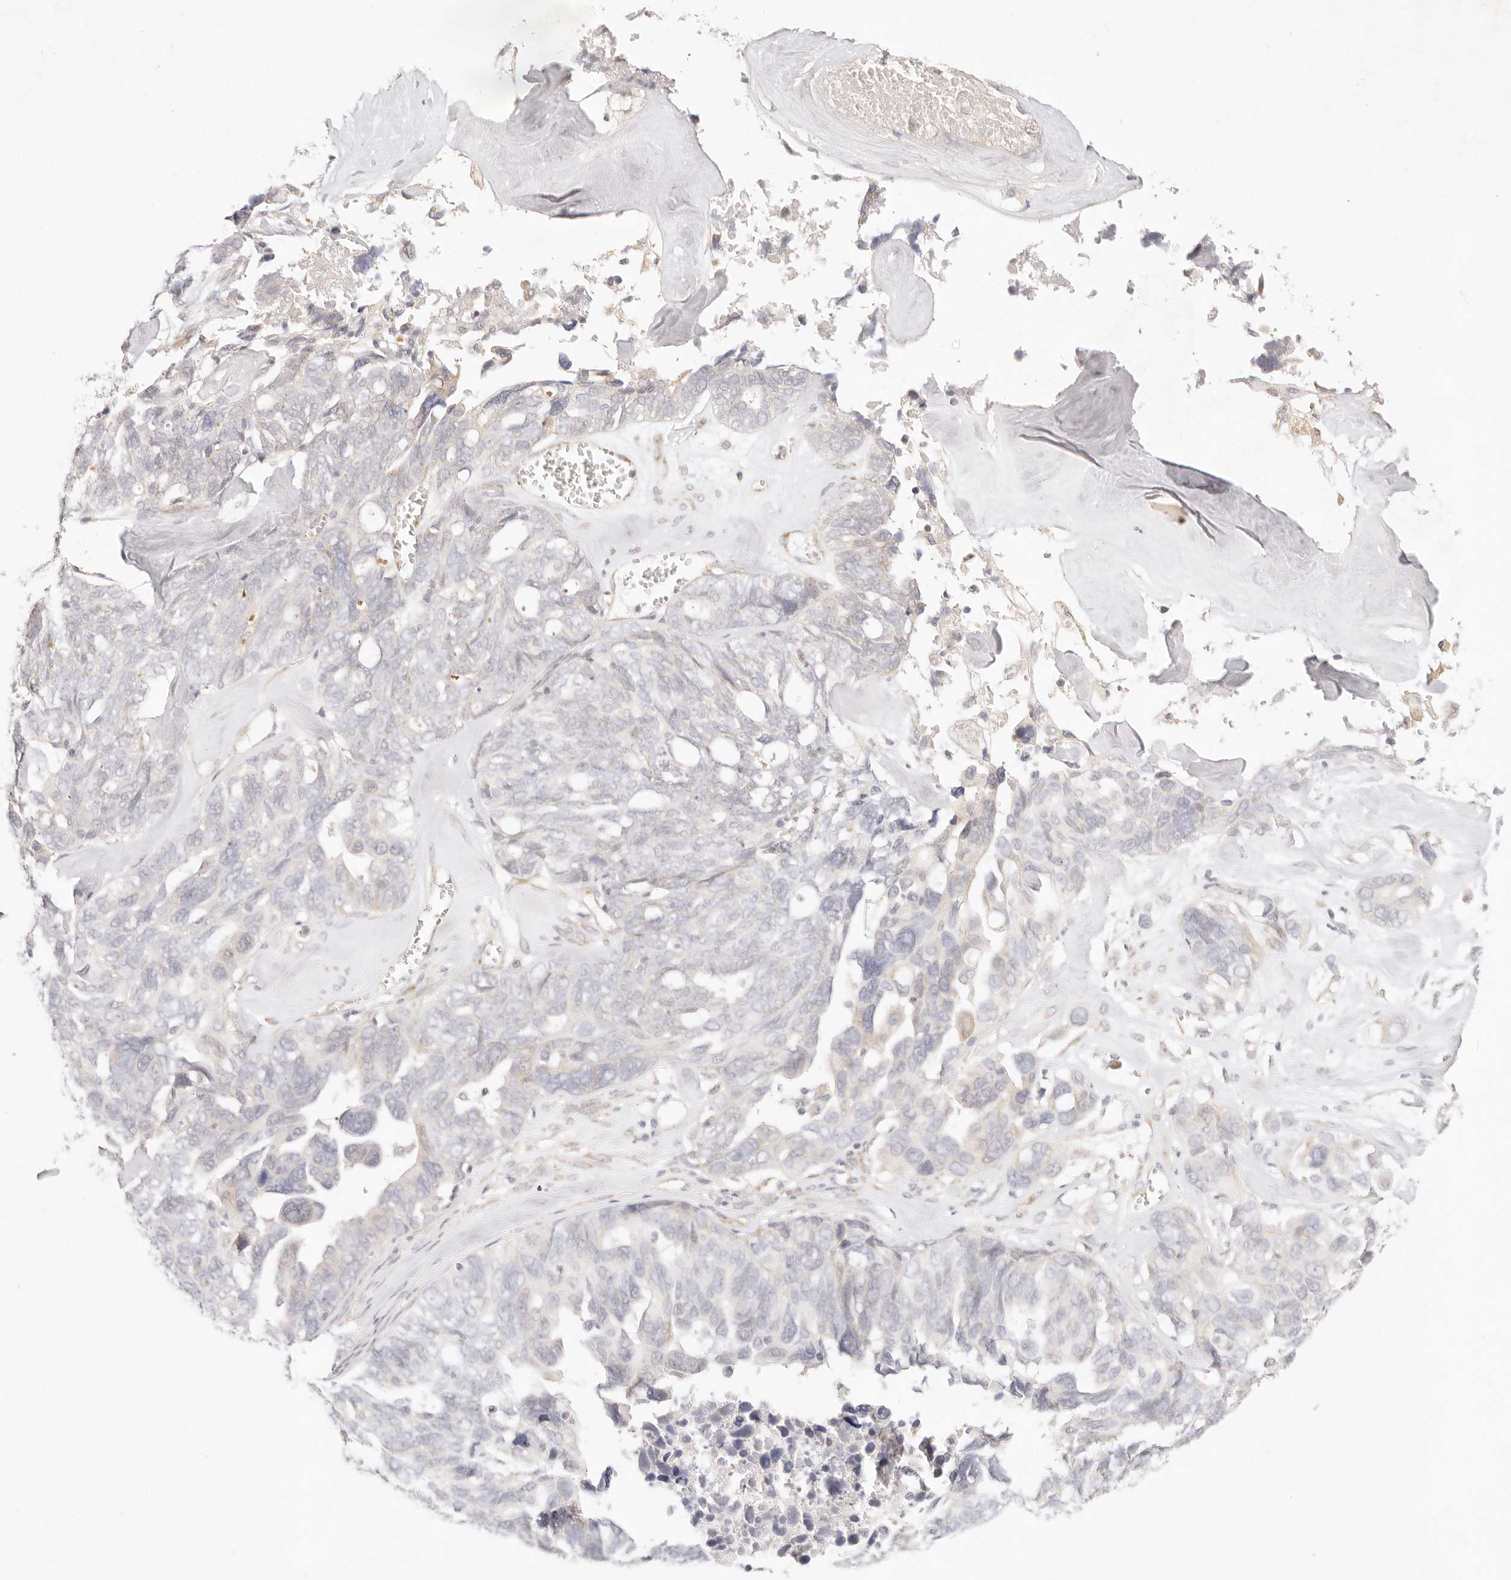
{"staining": {"intensity": "negative", "quantity": "none", "location": "none"}, "tissue": "ovarian cancer", "cell_type": "Tumor cells", "image_type": "cancer", "snomed": [{"axis": "morphology", "description": "Cystadenocarcinoma, serous, NOS"}, {"axis": "topography", "description": "Ovary"}], "caption": "Tumor cells show no significant protein positivity in ovarian cancer.", "gene": "GPR156", "patient": {"sex": "female", "age": 79}}